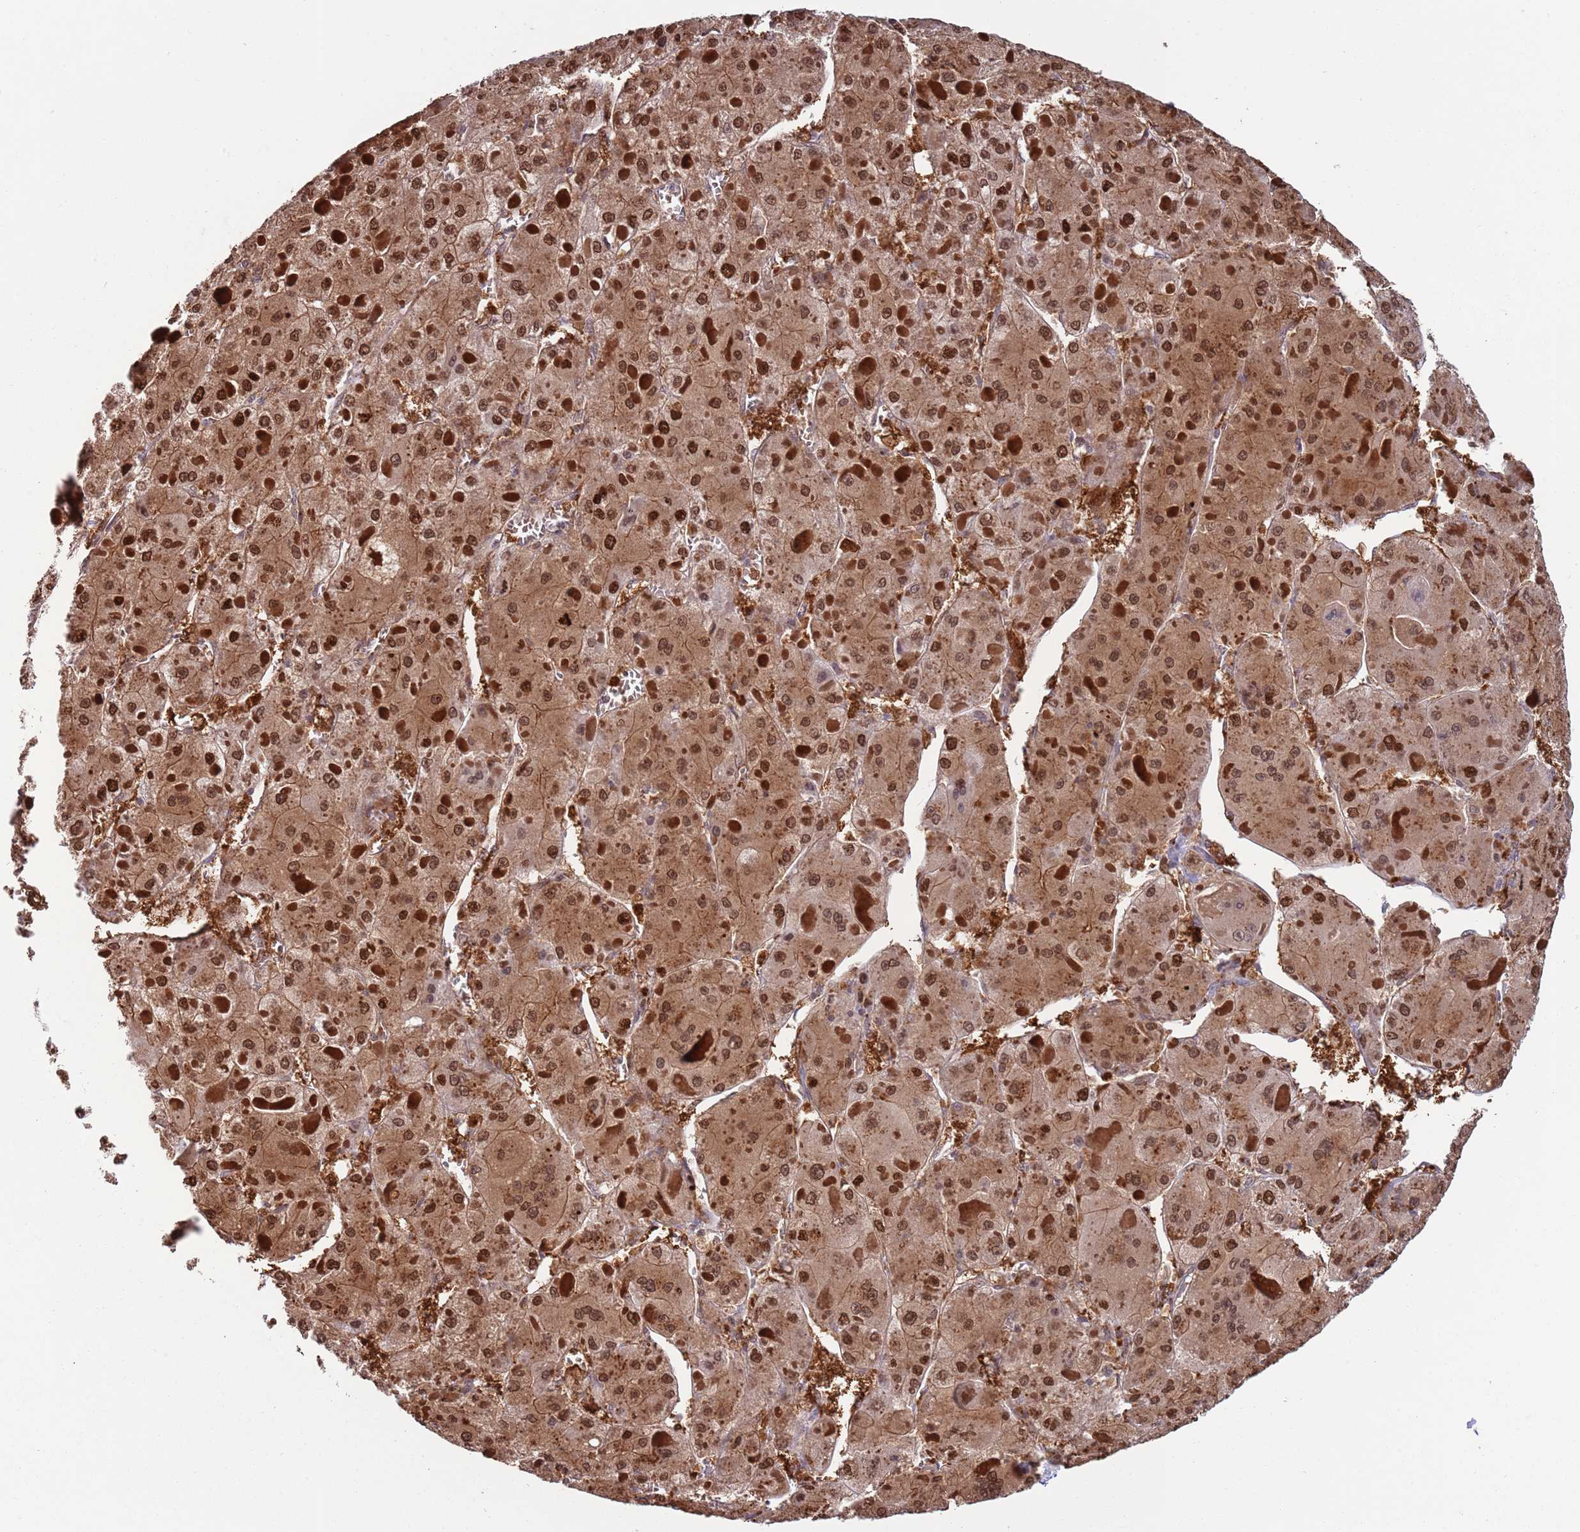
{"staining": {"intensity": "strong", "quantity": ">75%", "location": "cytoplasmic/membranous,nuclear"}, "tissue": "liver cancer", "cell_type": "Tumor cells", "image_type": "cancer", "snomed": [{"axis": "morphology", "description": "Carcinoma, Hepatocellular, NOS"}, {"axis": "topography", "description": "Liver"}], "caption": "DAB immunohistochemical staining of human liver cancer demonstrates strong cytoplasmic/membranous and nuclear protein staining in about >75% of tumor cells.", "gene": "SALL1", "patient": {"sex": "female", "age": 73}}